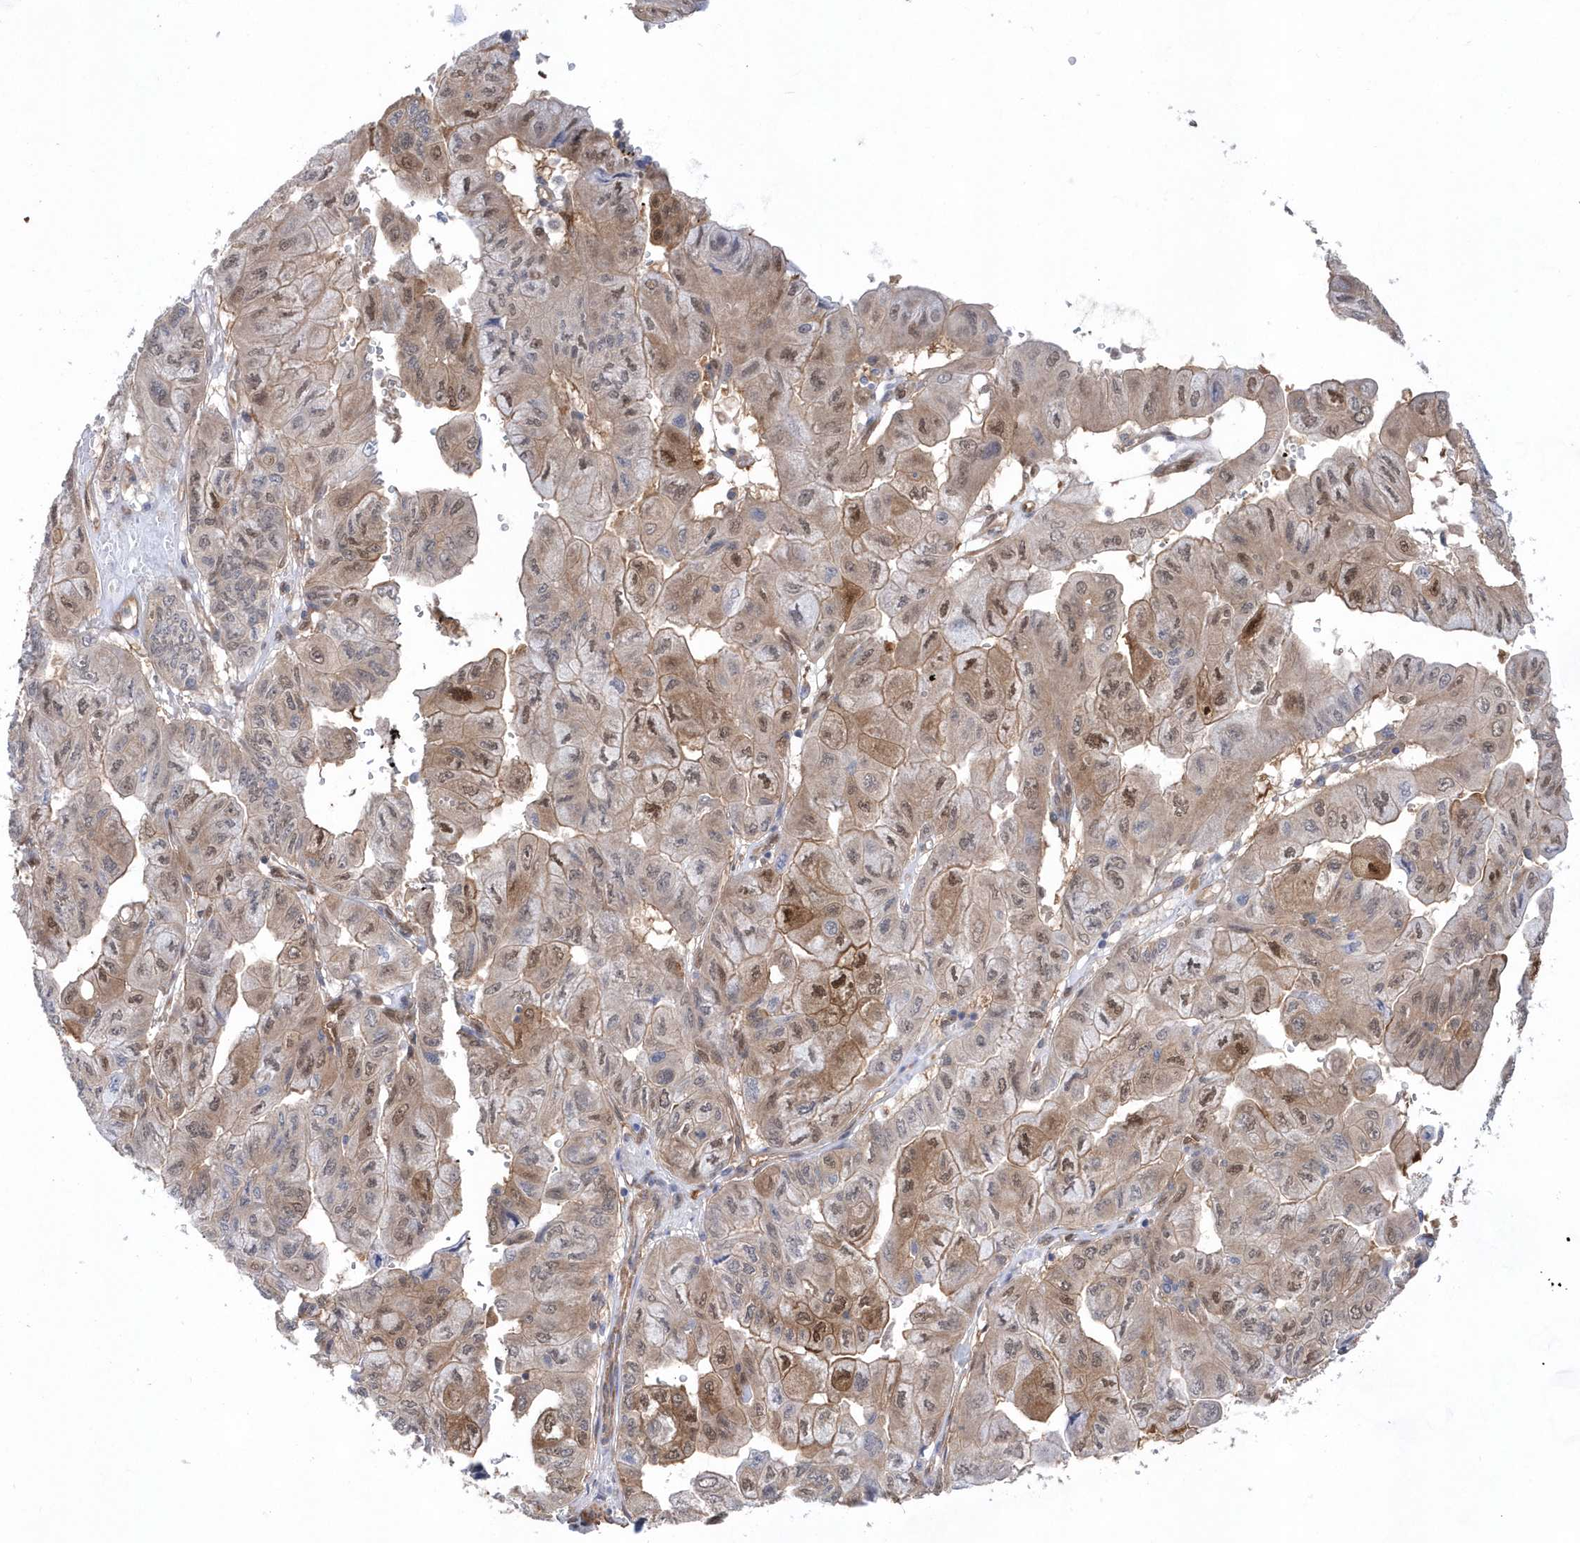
{"staining": {"intensity": "weak", "quantity": ">75%", "location": "cytoplasmic/membranous,nuclear"}, "tissue": "pancreatic cancer", "cell_type": "Tumor cells", "image_type": "cancer", "snomed": [{"axis": "morphology", "description": "Adenocarcinoma, NOS"}, {"axis": "topography", "description": "Pancreas"}], "caption": "Pancreatic cancer stained for a protein (brown) displays weak cytoplasmic/membranous and nuclear positive expression in approximately >75% of tumor cells.", "gene": "BDH2", "patient": {"sex": "male", "age": 51}}